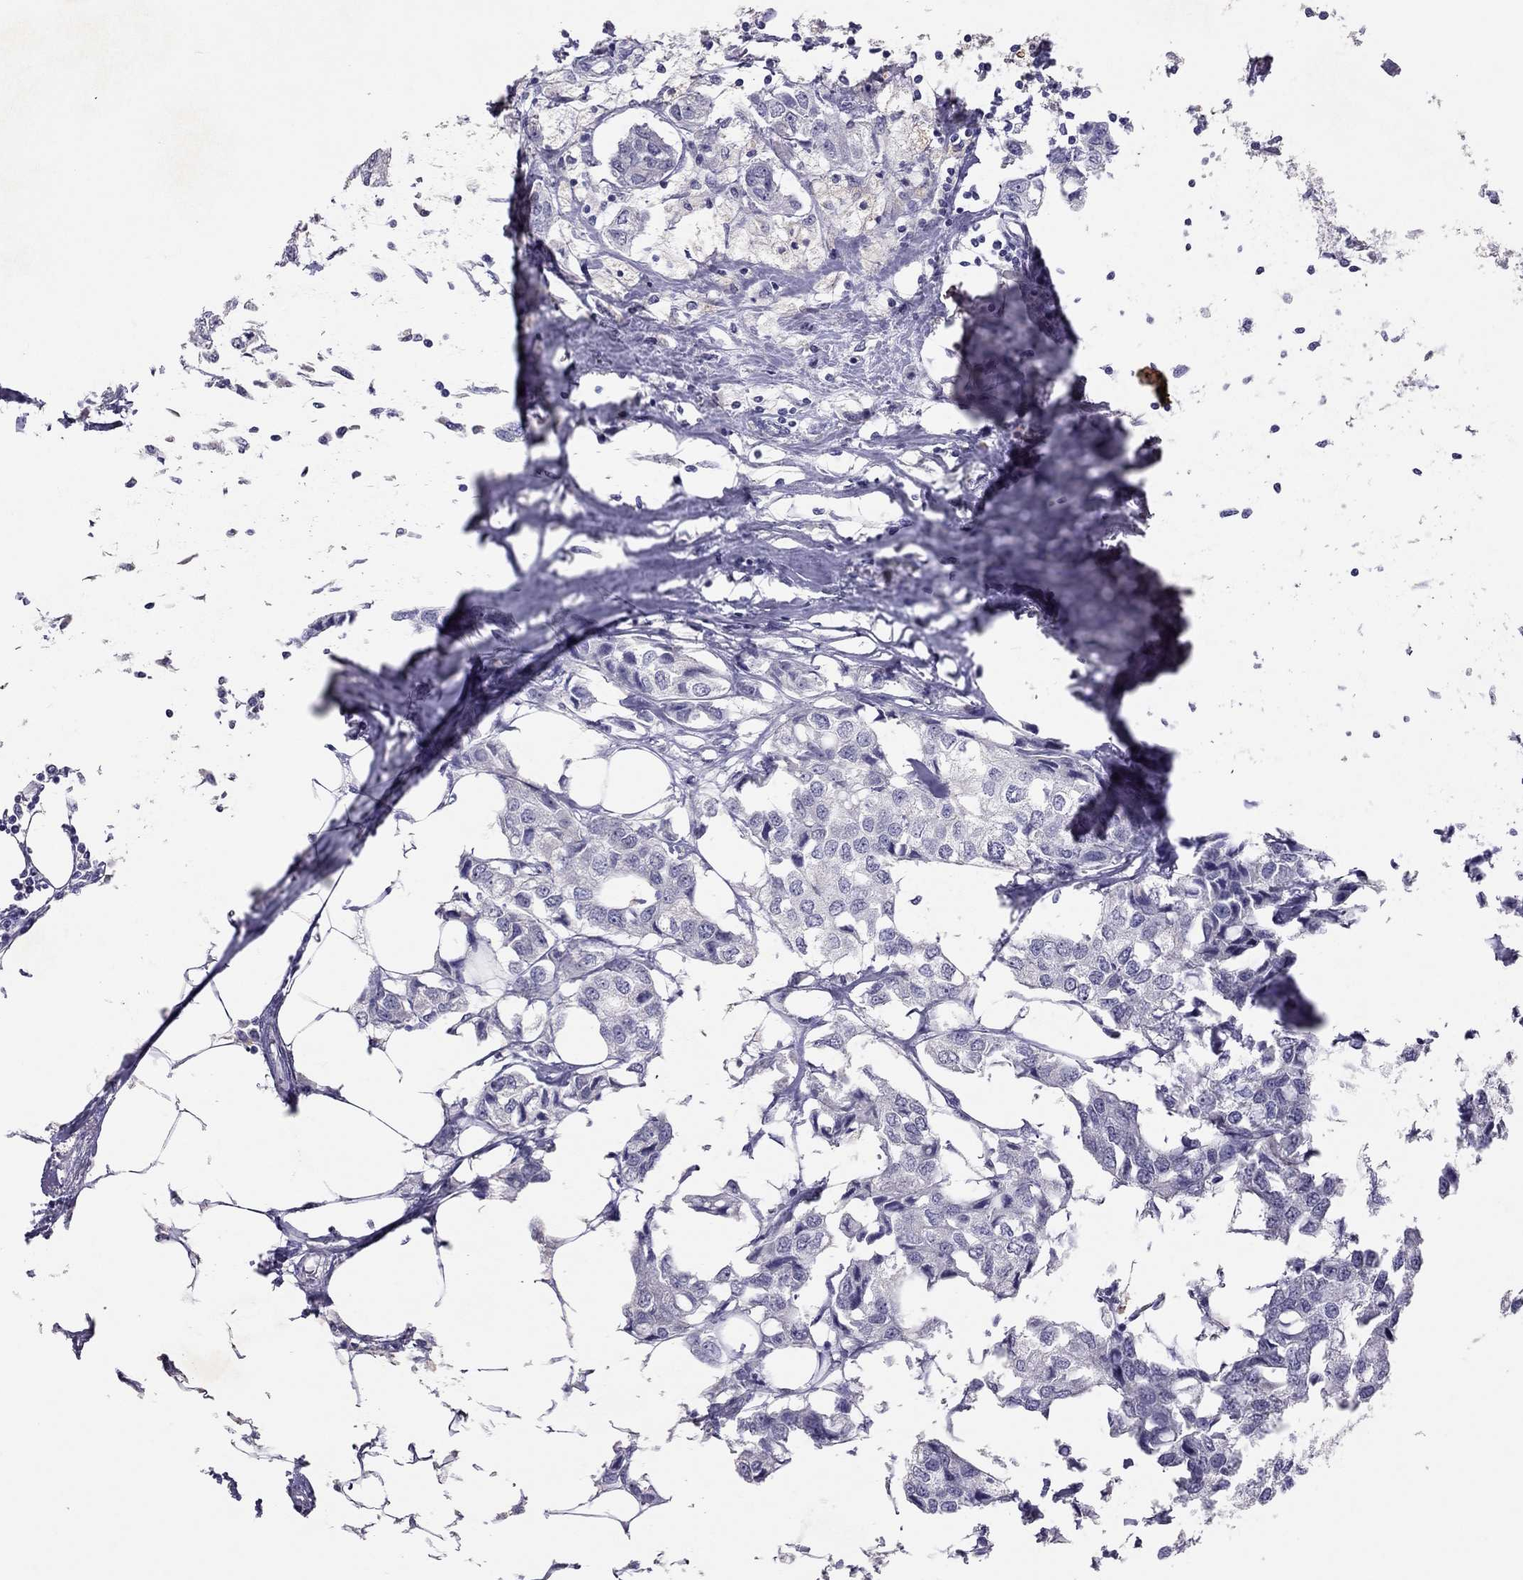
{"staining": {"intensity": "negative", "quantity": "none", "location": "none"}, "tissue": "breast cancer", "cell_type": "Tumor cells", "image_type": "cancer", "snomed": [{"axis": "morphology", "description": "Duct carcinoma"}, {"axis": "topography", "description": "Breast"}], "caption": "The image reveals no significant positivity in tumor cells of breast invasive ductal carcinoma.", "gene": "PSMB11", "patient": {"sex": "female", "age": 80}}